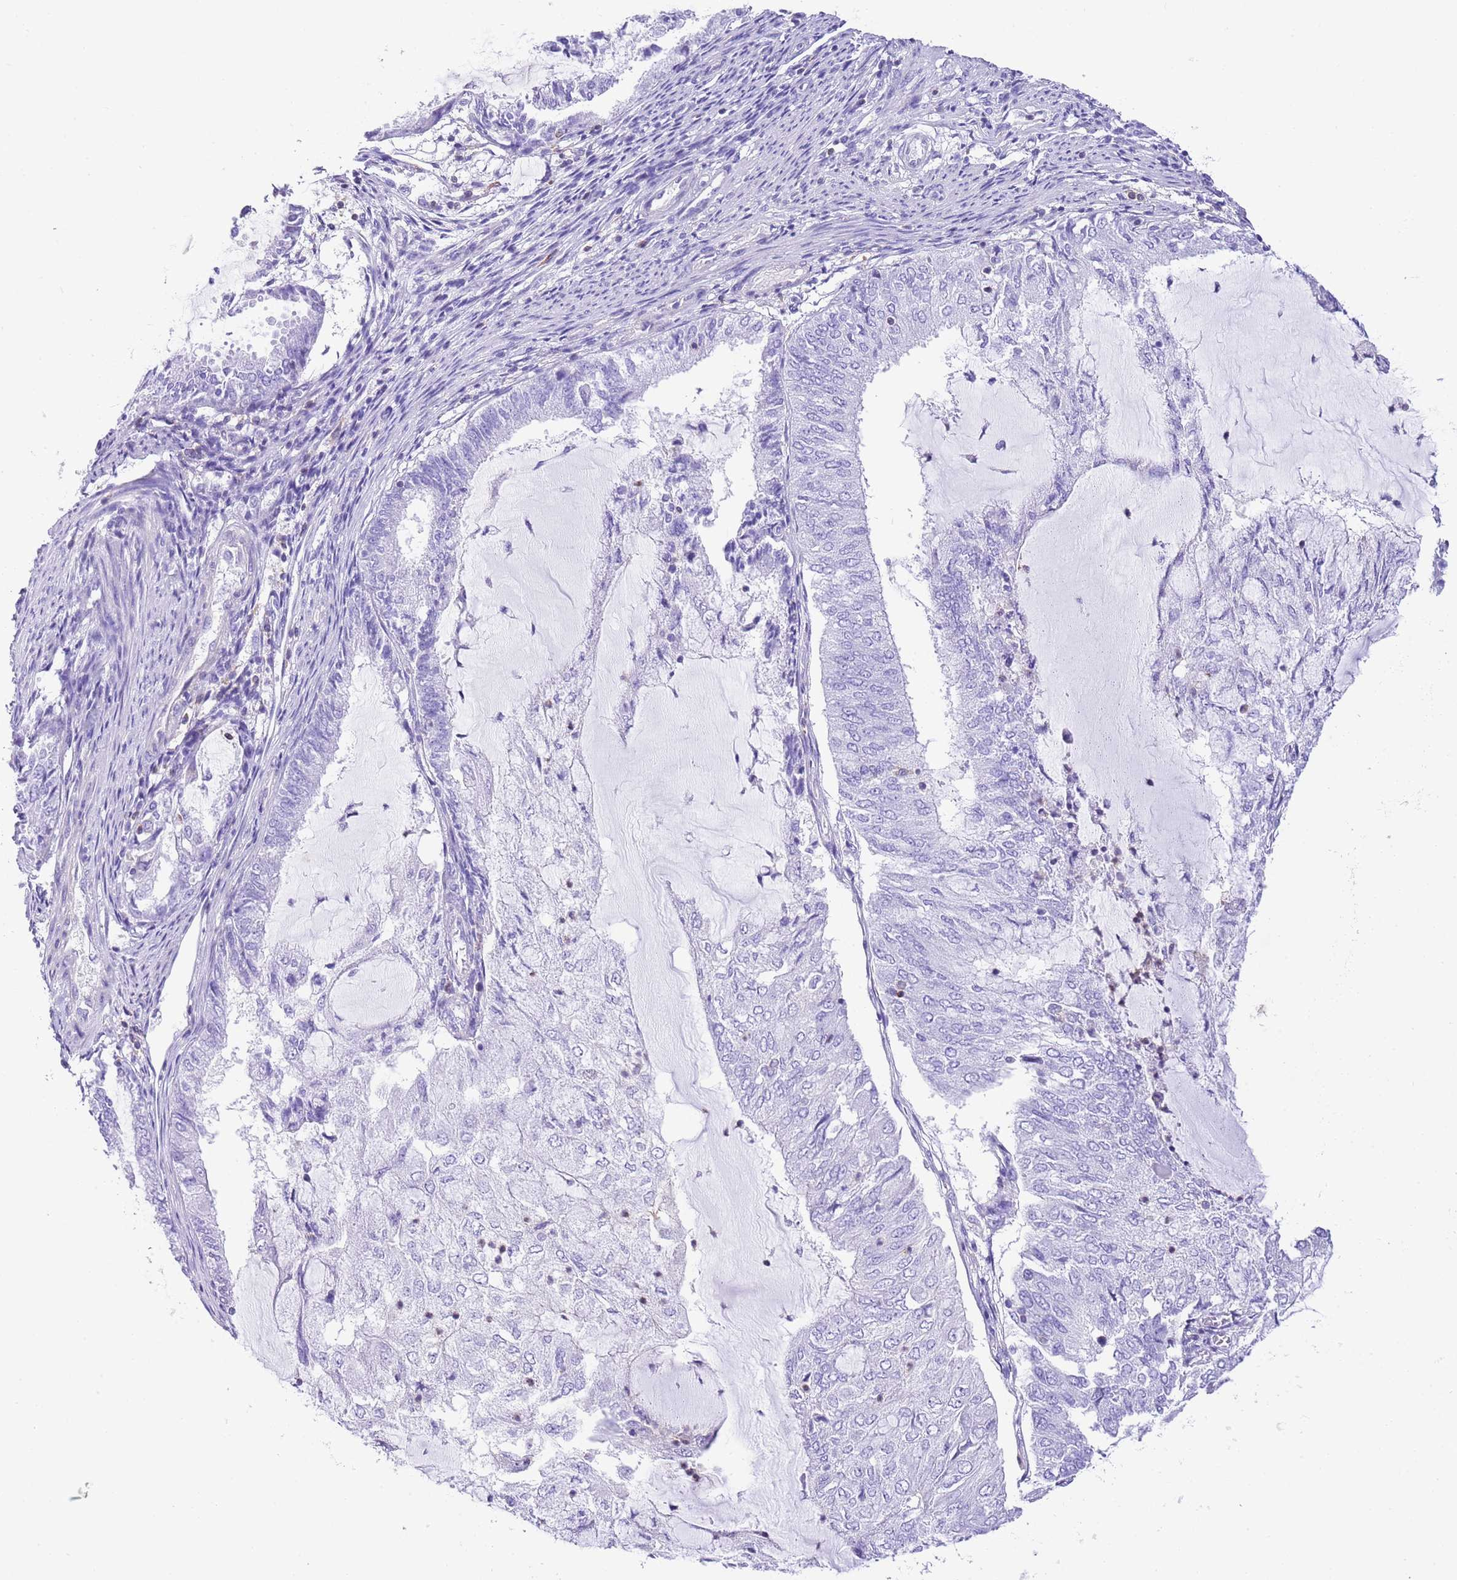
{"staining": {"intensity": "negative", "quantity": "none", "location": "none"}, "tissue": "endometrial cancer", "cell_type": "Tumor cells", "image_type": "cancer", "snomed": [{"axis": "morphology", "description": "Adenocarcinoma, NOS"}, {"axis": "topography", "description": "Endometrium"}], "caption": "An immunohistochemistry (IHC) photomicrograph of endometrial cancer (adenocarcinoma) is shown. There is no staining in tumor cells of endometrial cancer (adenocarcinoma). Brightfield microscopy of immunohistochemistry stained with DAB (brown) and hematoxylin (blue), captured at high magnification.", "gene": "CNN2", "patient": {"sex": "female", "age": 81}}